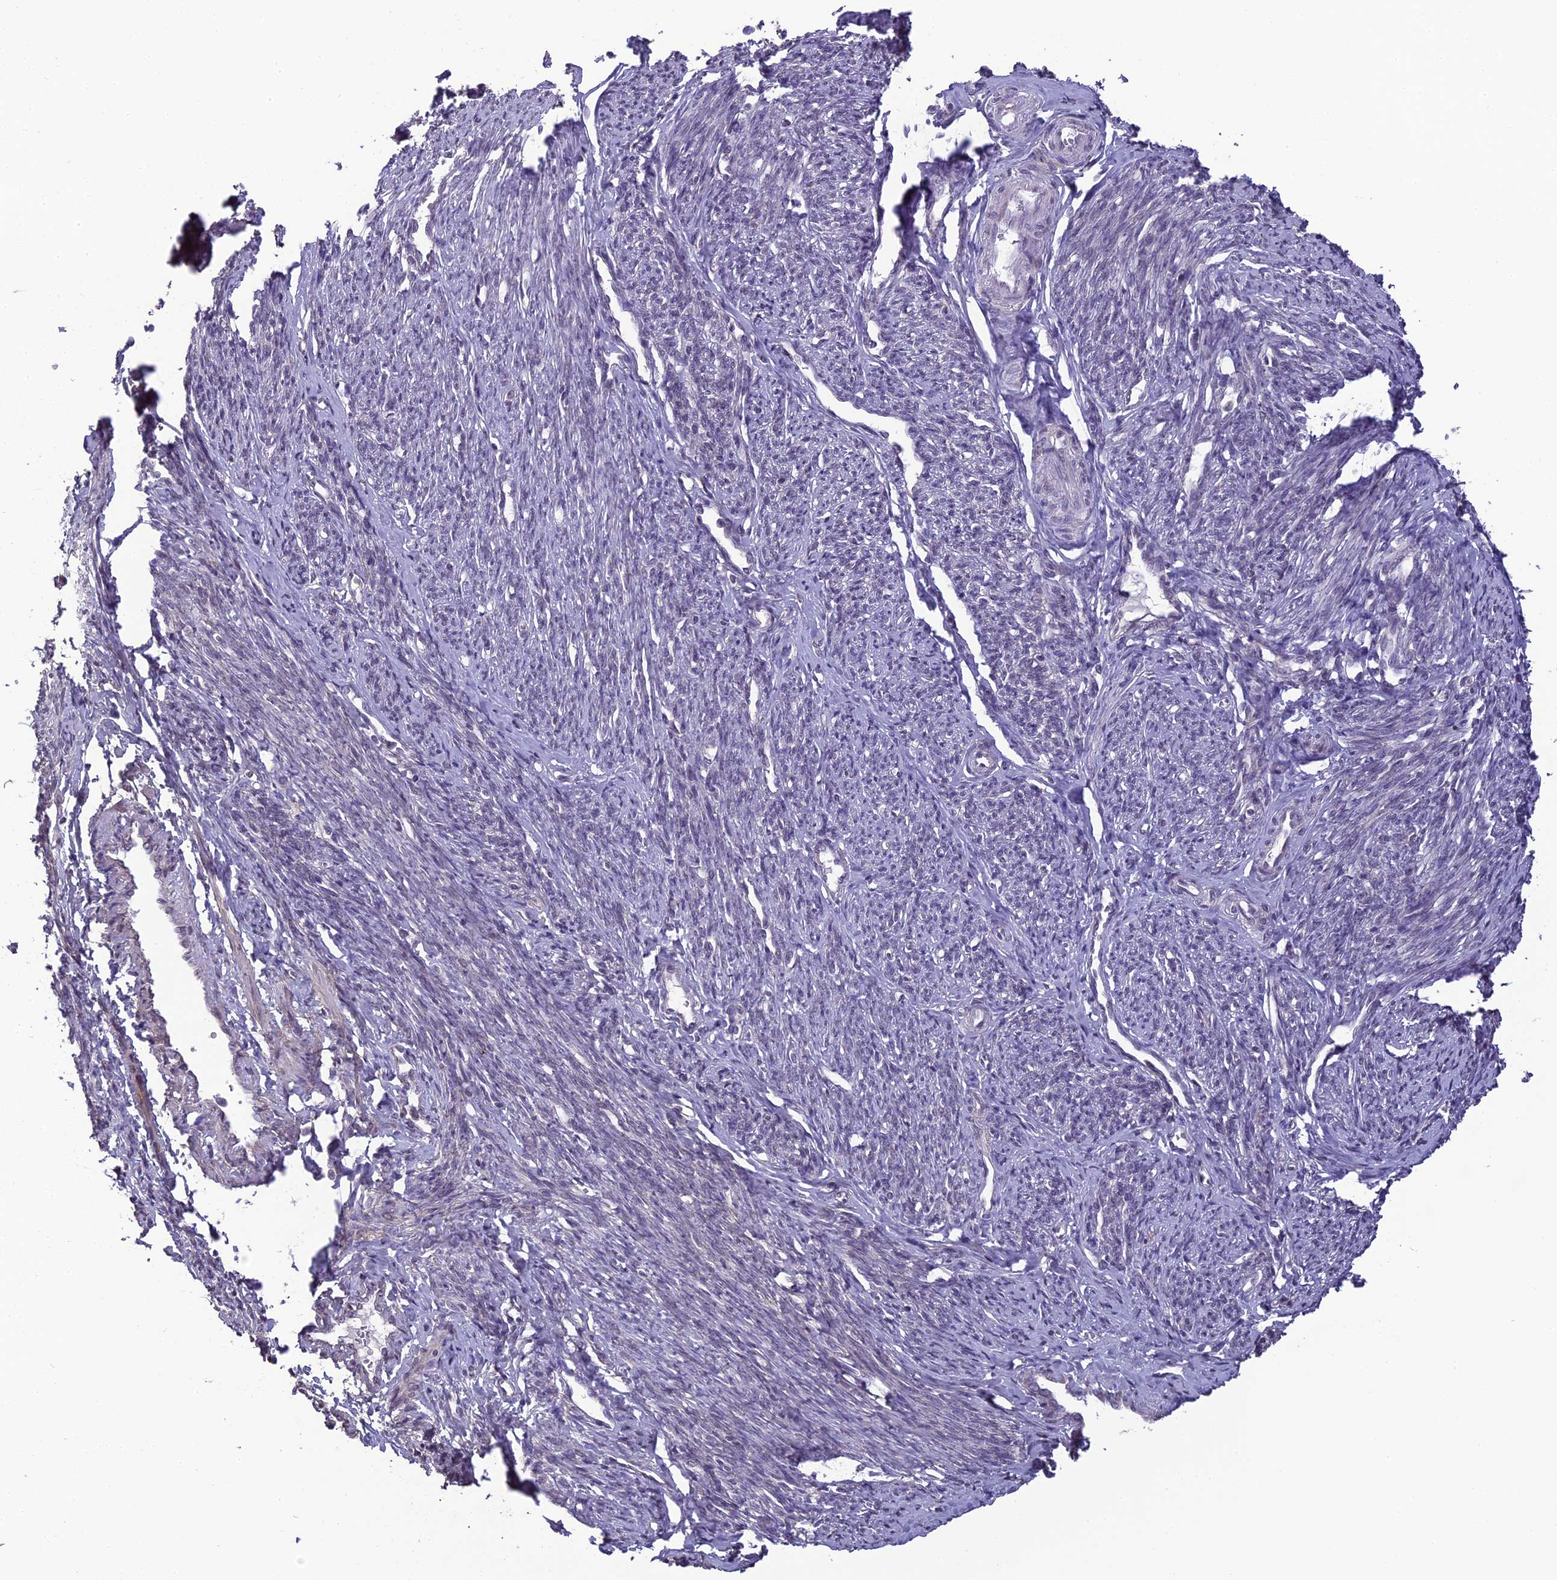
{"staining": {"intensity": "weak", "quantity": "25%-75%", "location": "cytoplasmic/membranous"}, "tissue": "smooth muscle", "cell_type": "Smooth muscle cells", "image_type": "normal", "snomed": [{"axis": "morphology", "description": "Normal tissue, NOS"}, {"axis": "topography", "description": "Smooth muscle"}, {"axis": "topography", "description": "Uterus"}], "caption": "Protein analysis of unremarkable smooth muscle reveals weak cytoplasmic/membranous expression in approximately 25%-75% of smooth muscle cells. Ihc stains the protein in brown and the nuclei are stained blue.", "gene": "ERG28", "patient": {"sex": "female", "age": 59}}